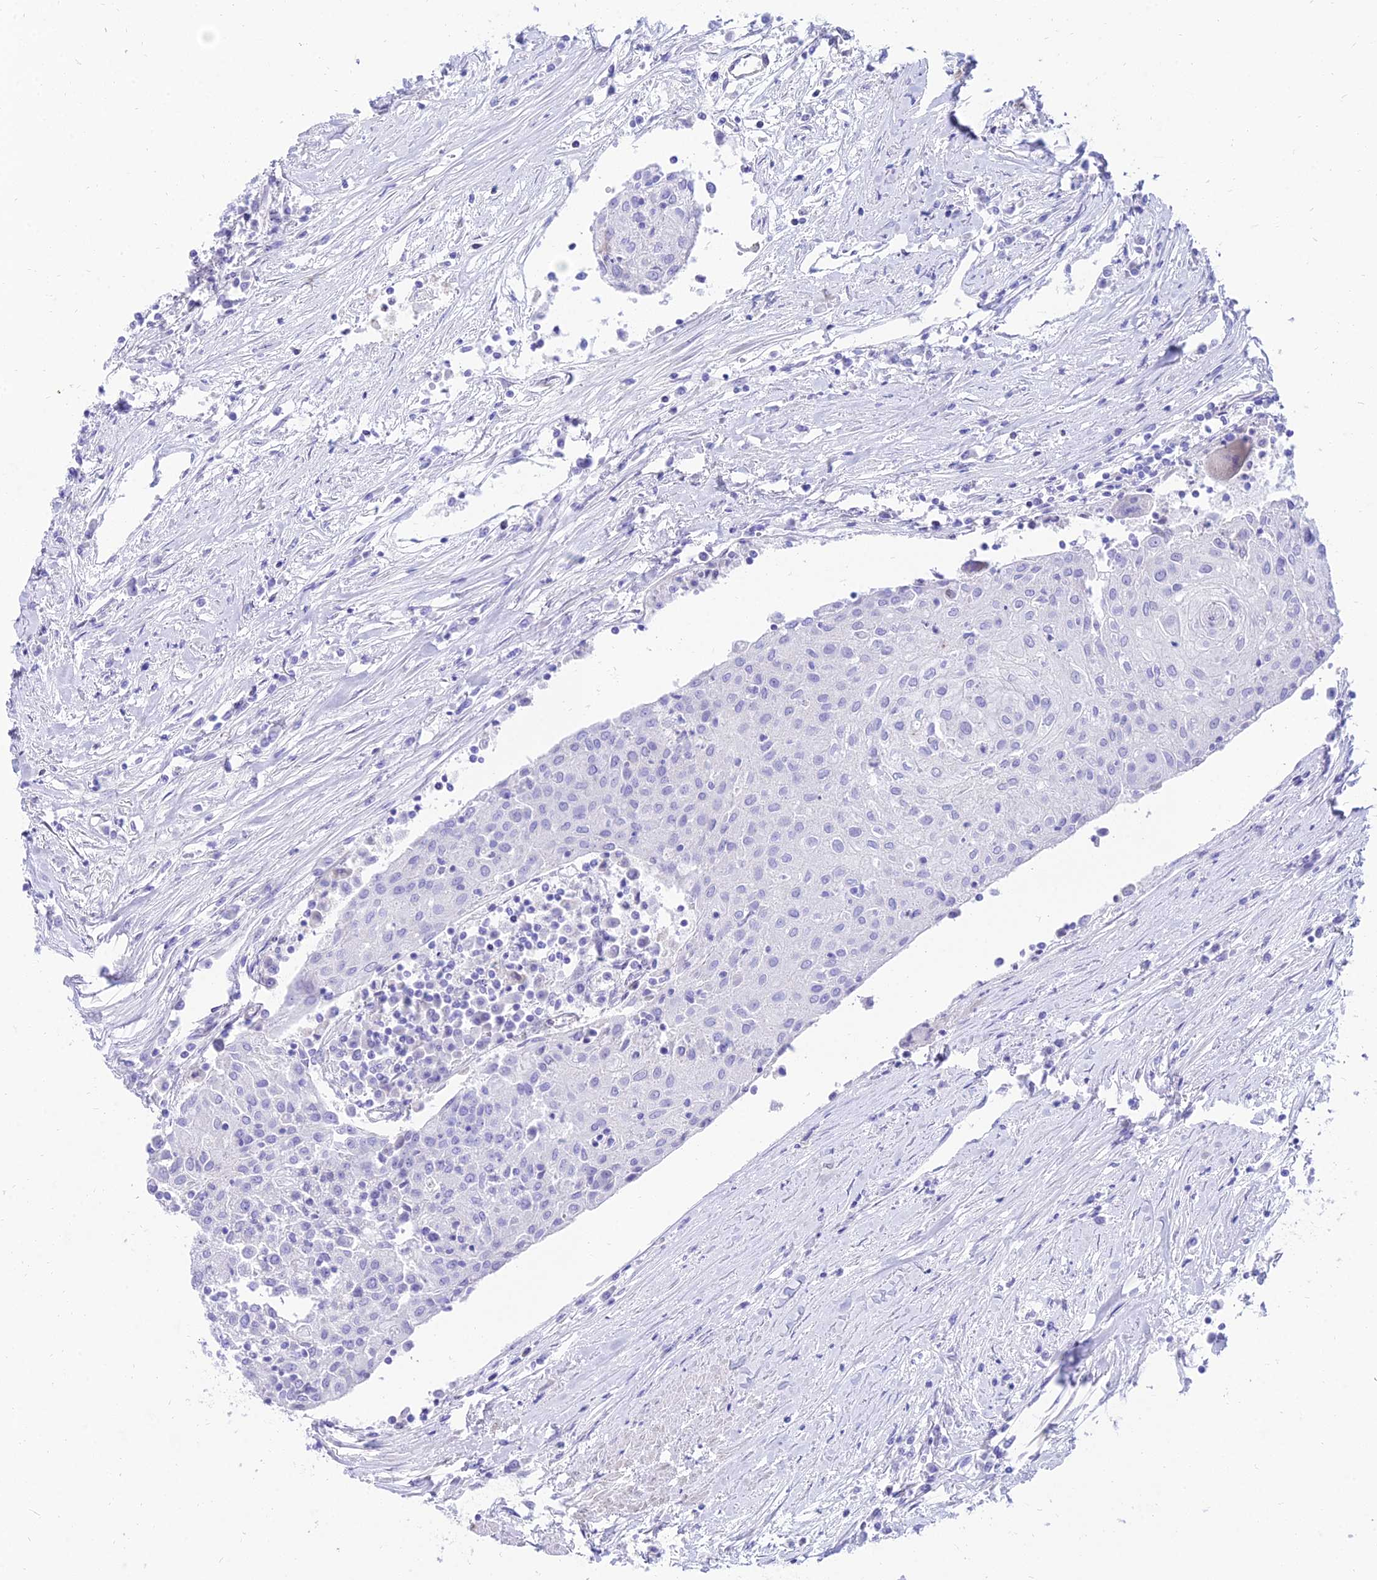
{"staining": {"intensity": "negative", "quantity": "none", "location": "none"}, "tissue": "urothelial cancer", "cell_type": "Tumor cells", "image_type": "cancer", "snomed": [{"axis": "morphology", "description": "Urothelial carcinoma, High grade"}, {"axis": "topography", "description": "Urinary bladder"}], "caption": "IHC image of neoplastic tissue: high-grade urothelial carcinoma stained with DAB (3,3'-diaminobenzidine) exhibits no significant protein positivity in tumor cells.", "gene": "TAC3", "patient": {"sex": "female", "age": 85}}